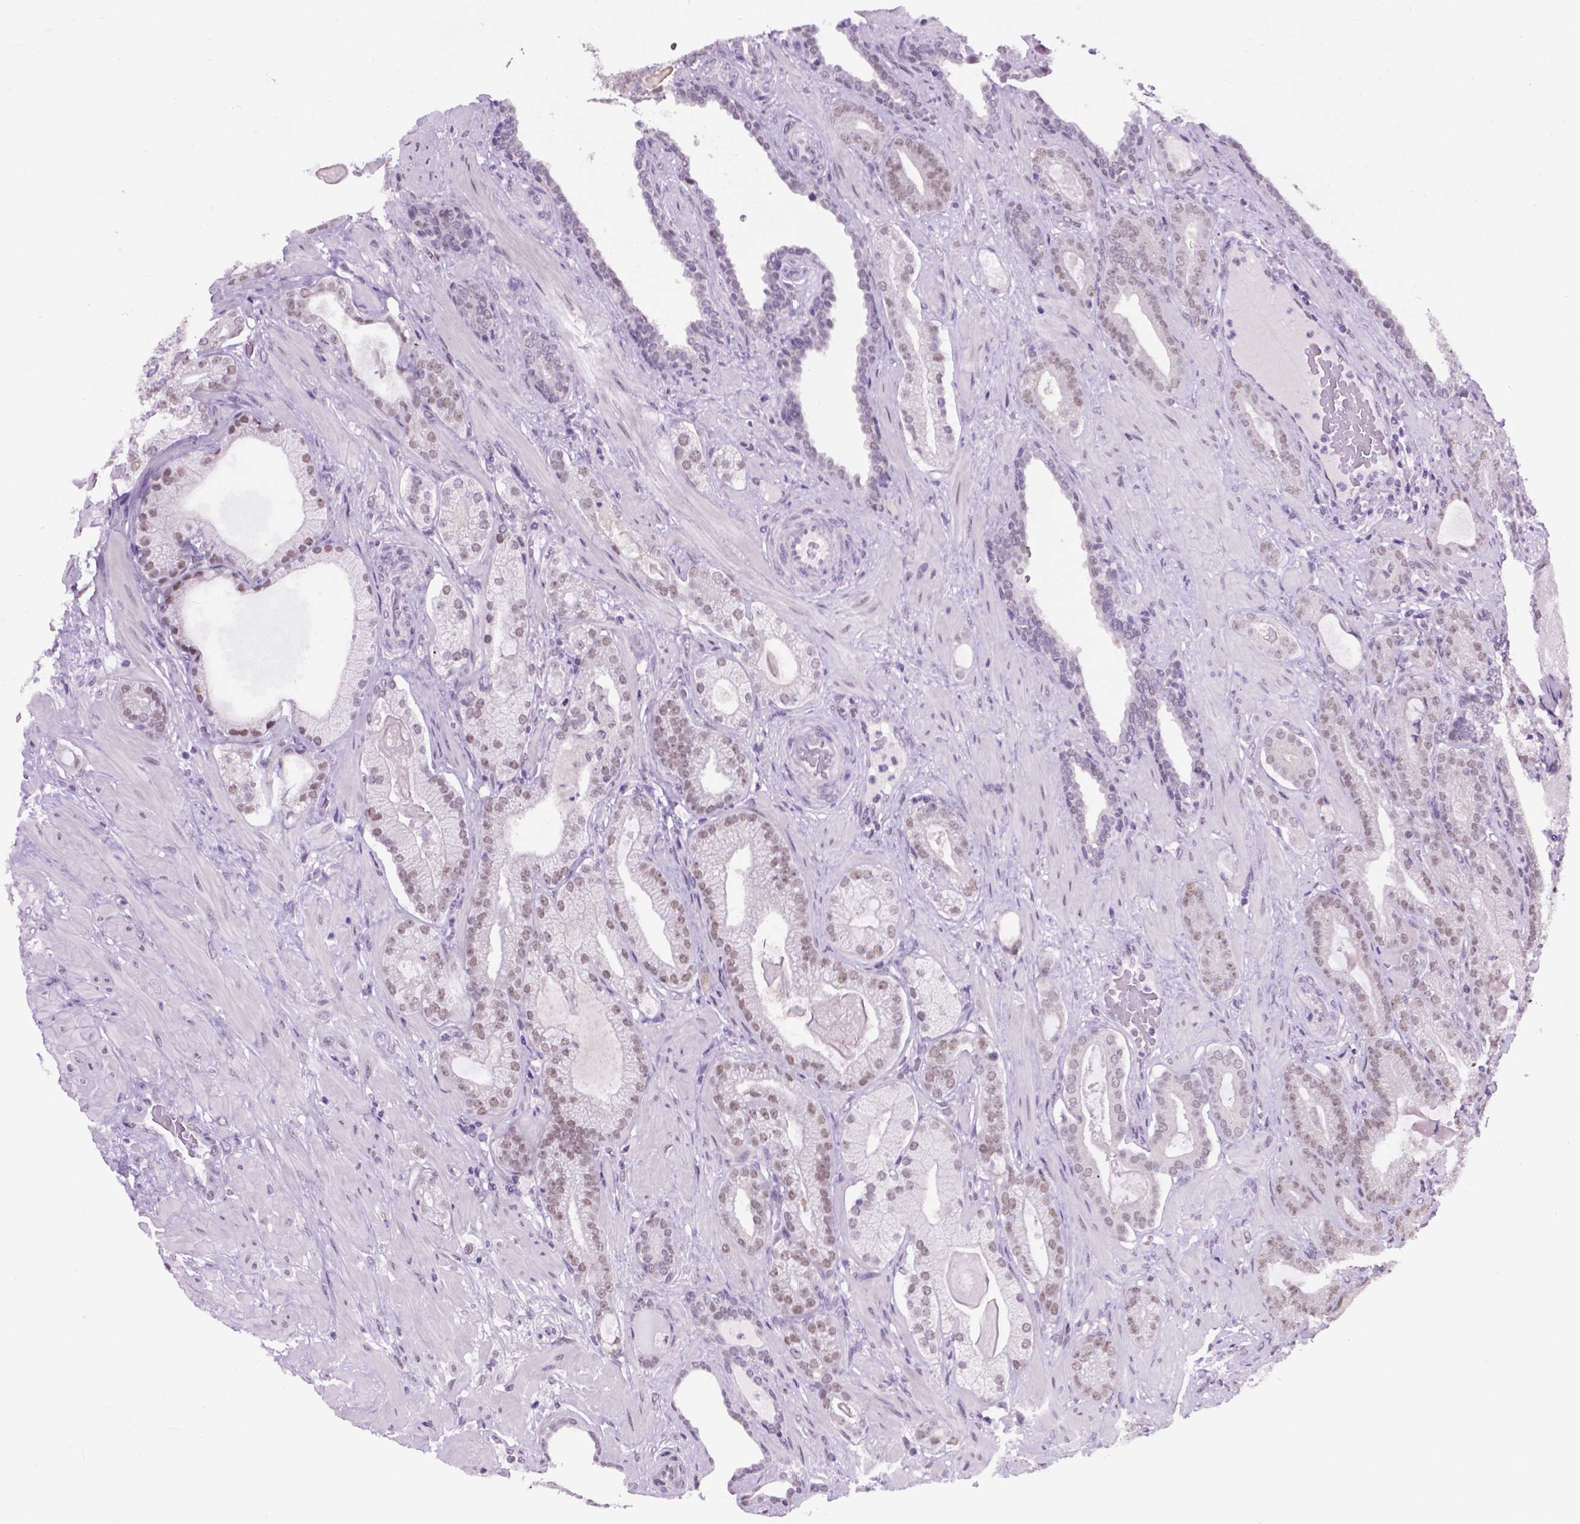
{"staining": {"intensity": "weak", "quantity": ">75%", "location": "nuclear"}, "tissue": "prostate cancer", "cell_type": "Tumor cells", "image_type": "cancer", "snomed": [{"axis": "morphology", "description": "Adenocarcinoma, Low grade"}, {"axis": "topography", "description": "Prostate"}], "caption": "A photomicrograph of human prostate adenocarcinoma (low-grade) stained for a protein demonstrates weak nuclear brown staining in tumor cells. (DAB = brown stain, brightfield microscopy at high magnification).", "gene": "ABI2", "patient": {"sex": "male", "age": 57}}